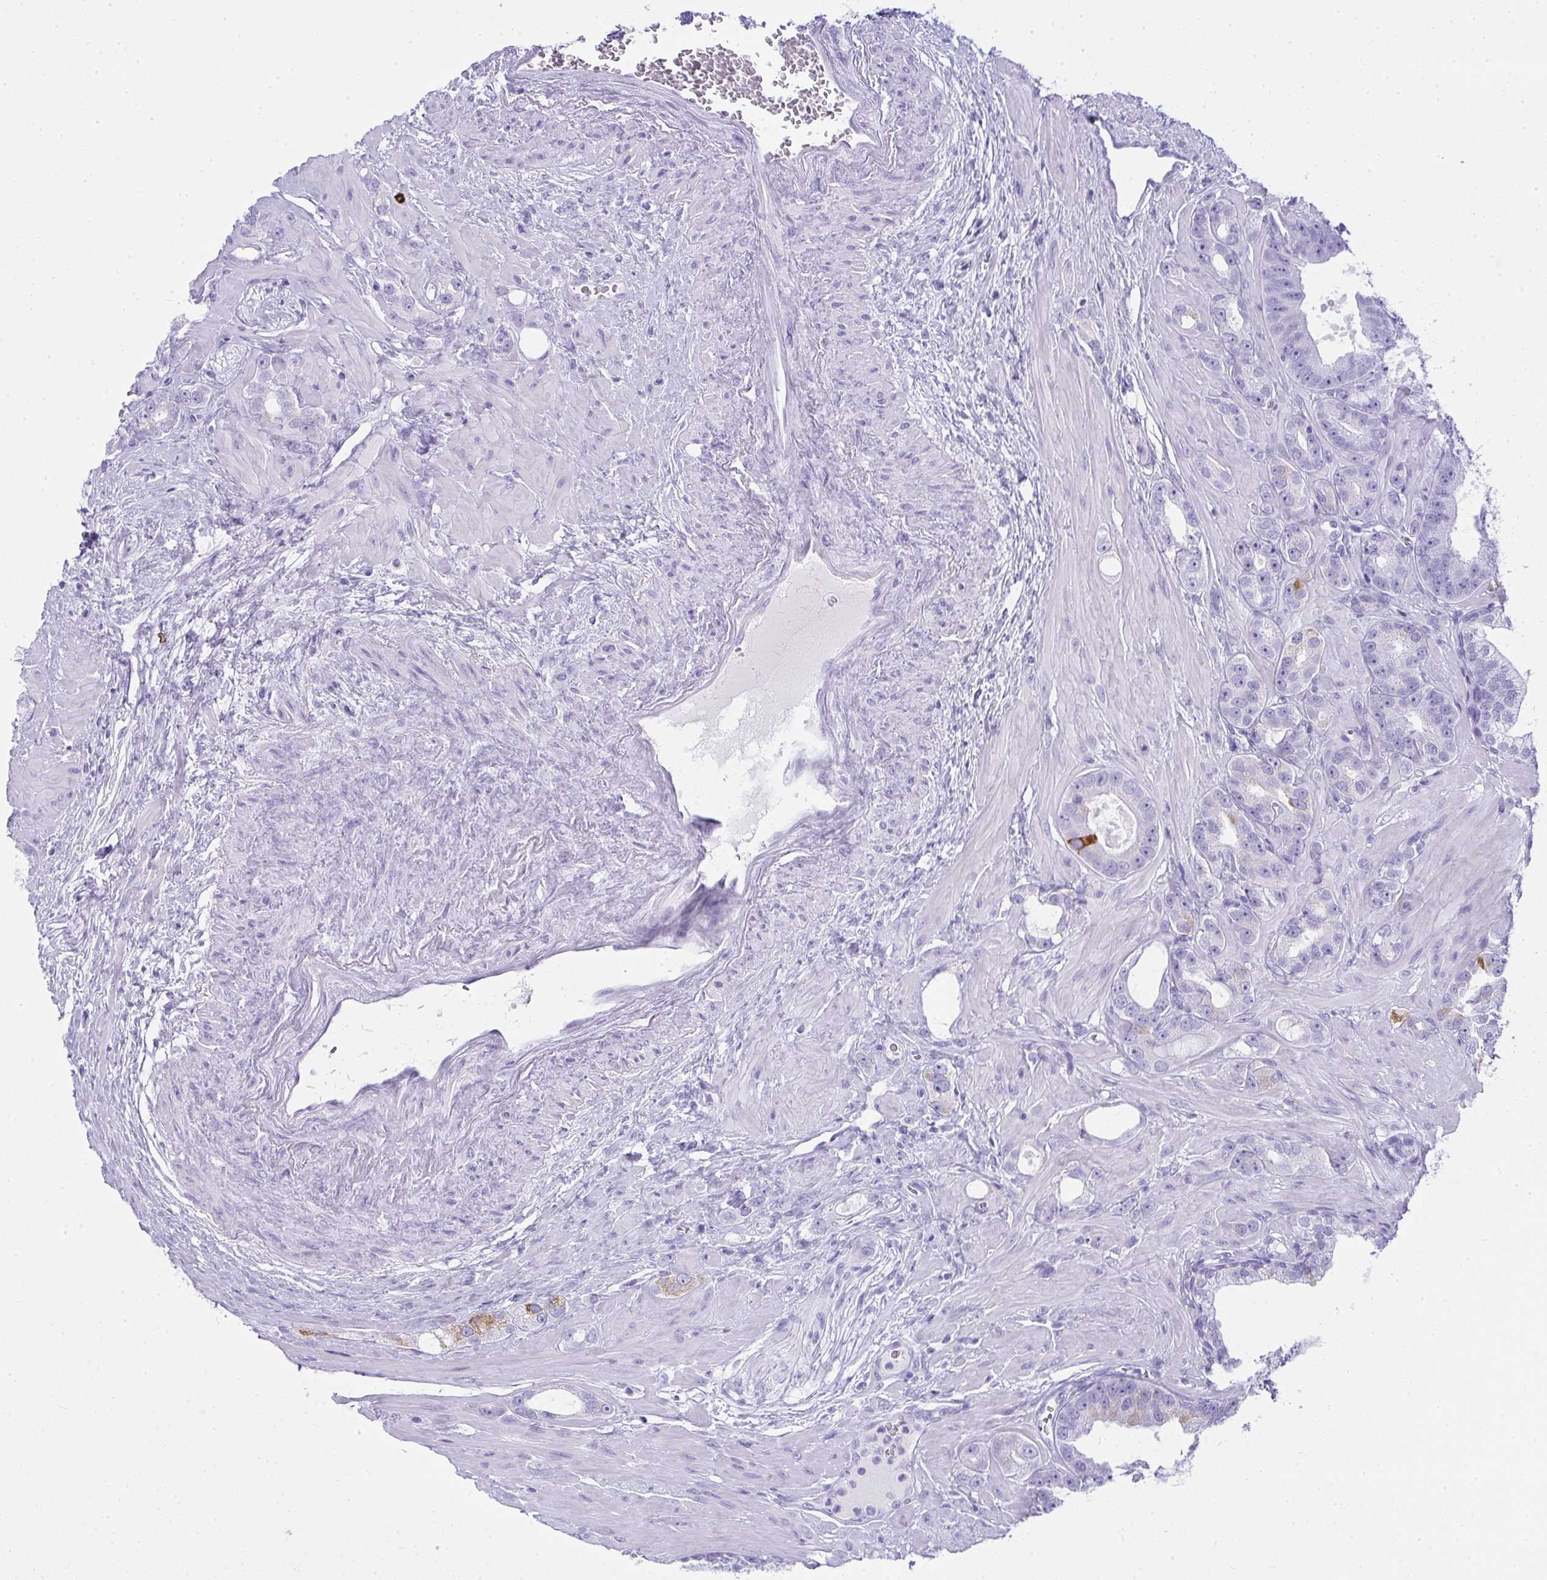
{"staining": {"intensity": "moderate", "quantity": "<25%", "location": "cytoplasmic/membranous"}, "tissue": "prostate cancer", "cell_type": "Tumor cells", "image_type": "cancer", "snomed": [{"axis": "morphology", "description": "Adenocarcinoma, High grade"}, {"axis": "topography", "description": "Prostate"}], "caption": "IHC (DAB (3,3'-diaminobenzidine)) staining of prostate adenocarcinoma (high-grade) exhibits moderate cytoplasmic/membranous protein expression in approximately <25% of tumor cells.", "gene": "CDADC1", "patient": {"sex": "male", "age": 65}}